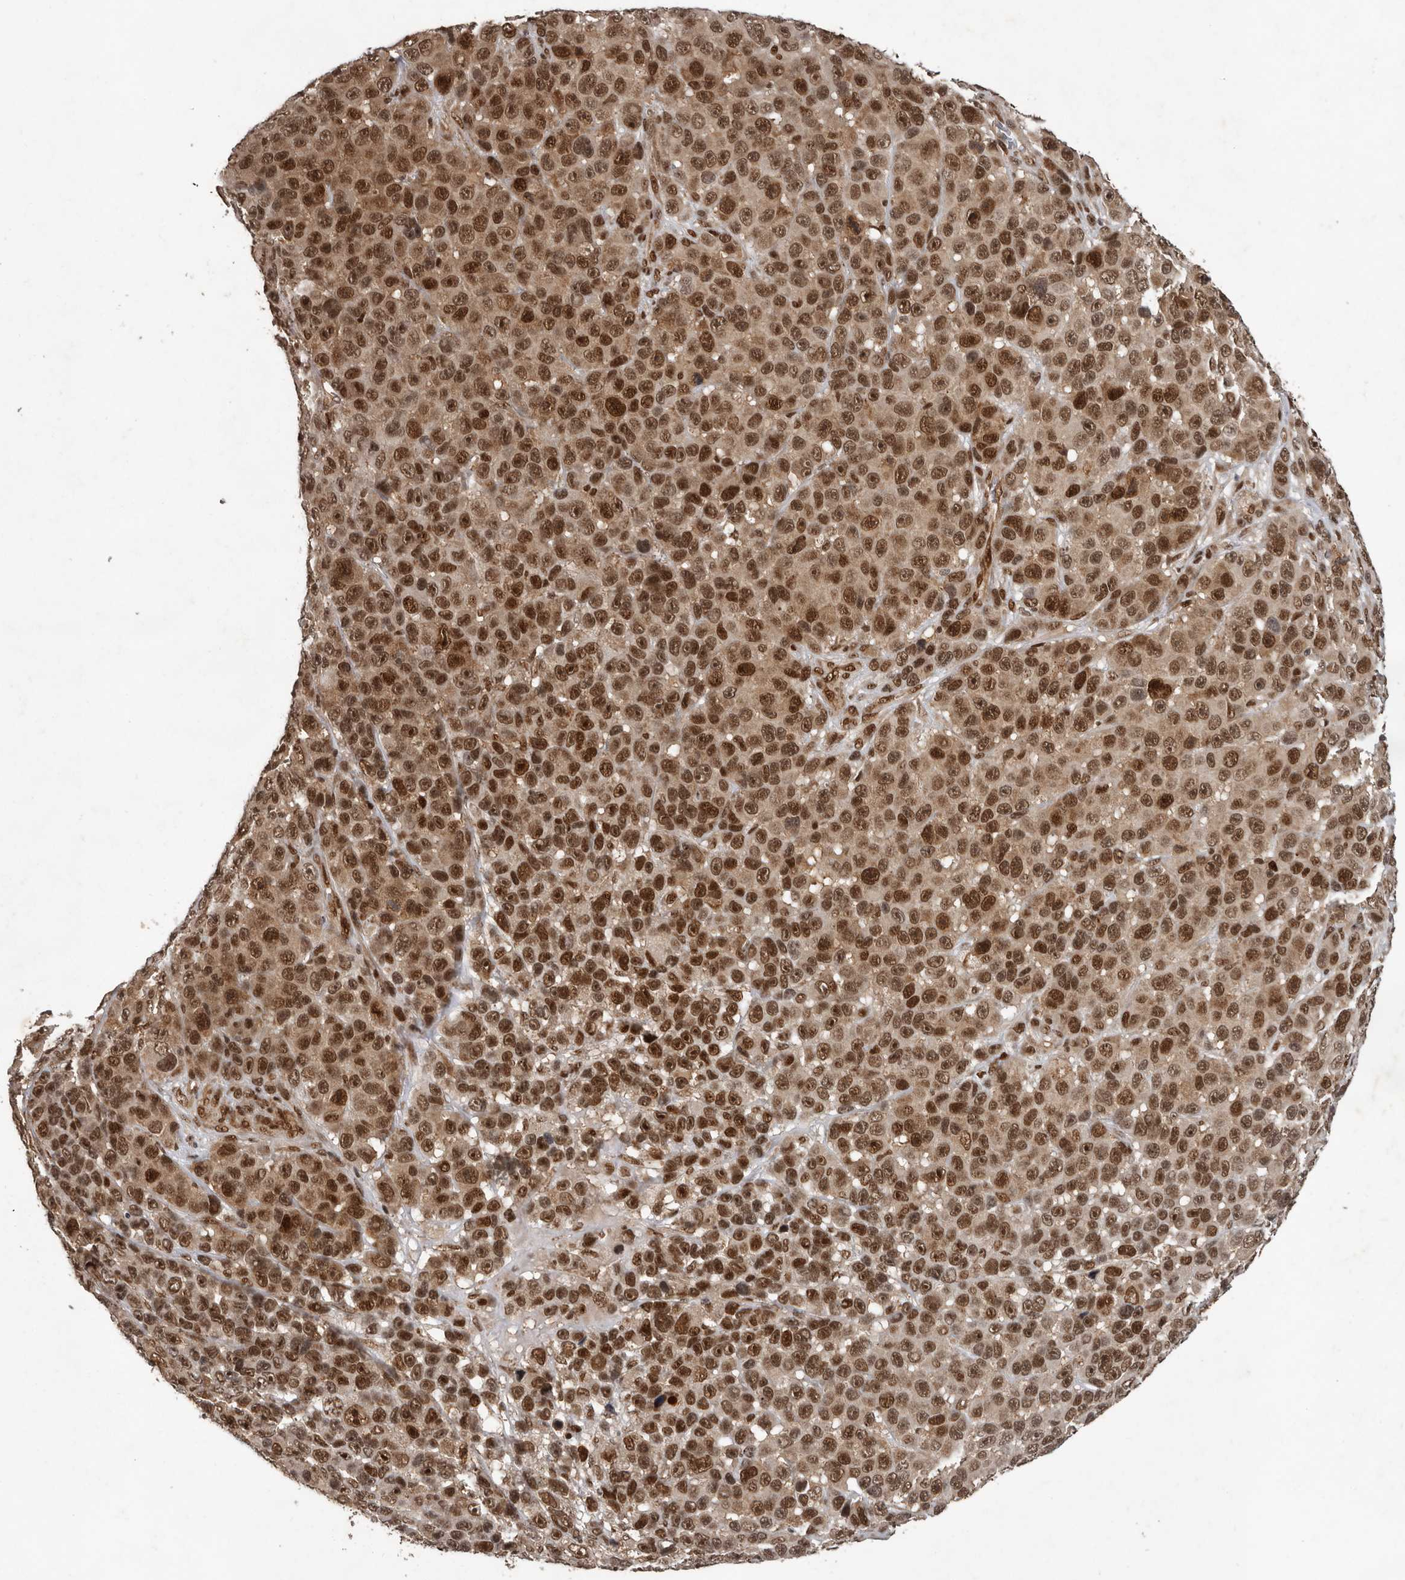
{"staining": {"intensity": "strong", "quantity": ">75%", "location": "nuclear"}, "tissue": "melanoma", "cell_type": "Tumor cells", "image_type": "cancer", "snomed": [{"axis": "morphology", "description": "Malignant melanoma, NOS"}, {"axis": "topography", "description": "Skin"}], "caption": "Immunohistochemistry (DAB (3,3'-diaminobenzidine)) staining of melanoma displays strong nuclear protein expression in about >75% of tumor cells.", "gene": "CDC27", "patient": {"sex": "male", "age": 53}}